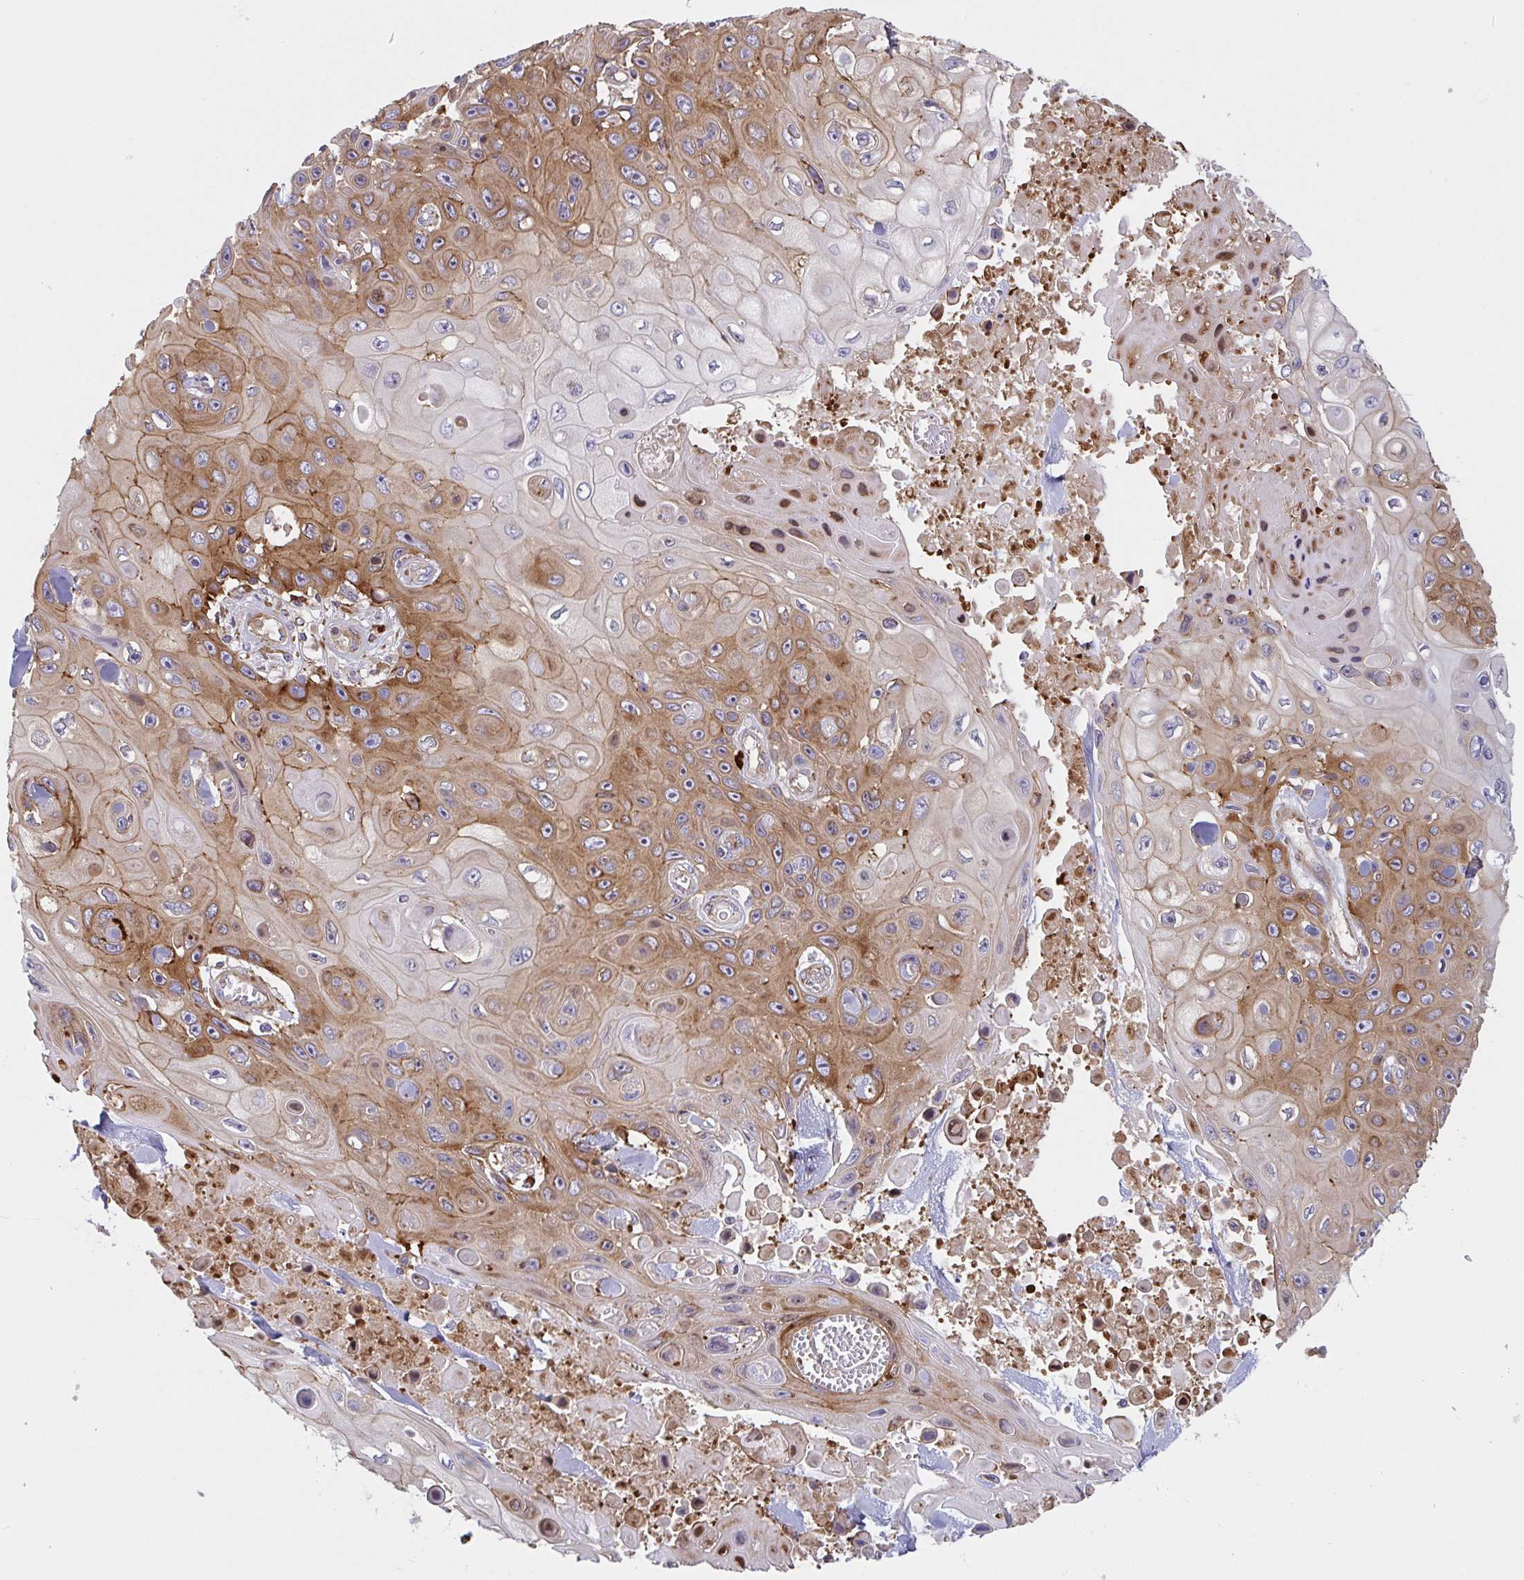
{"staining": {"intensity": "moderate", "quantity": ">75%", "location": "cytoplasmic/membranous"}, "tissue": "skin cancer", "cell_type": "Tumor cells", "image_type": "cancer", "snomed": [{"axis": "morphology", "description": "Squamous cell carcinoma, NOS"}, {"axis": "topography", "description": "Skin"}], "caption": "Immunohistochemistry (IHC) staining of squamous cell carcinoma (skin), which exhibits medium levels of moderate cytoplasmic/membranous staining in about >75% of tumor cells indicating moderate cytoplasmic/membranous protein expression. The staining was performed using DAB (brown) for protein detection and nuclei were counterstained in hematoxylin (blue).", "gene": "YARS2", "patient": {"sex": "male", "age": 82}}